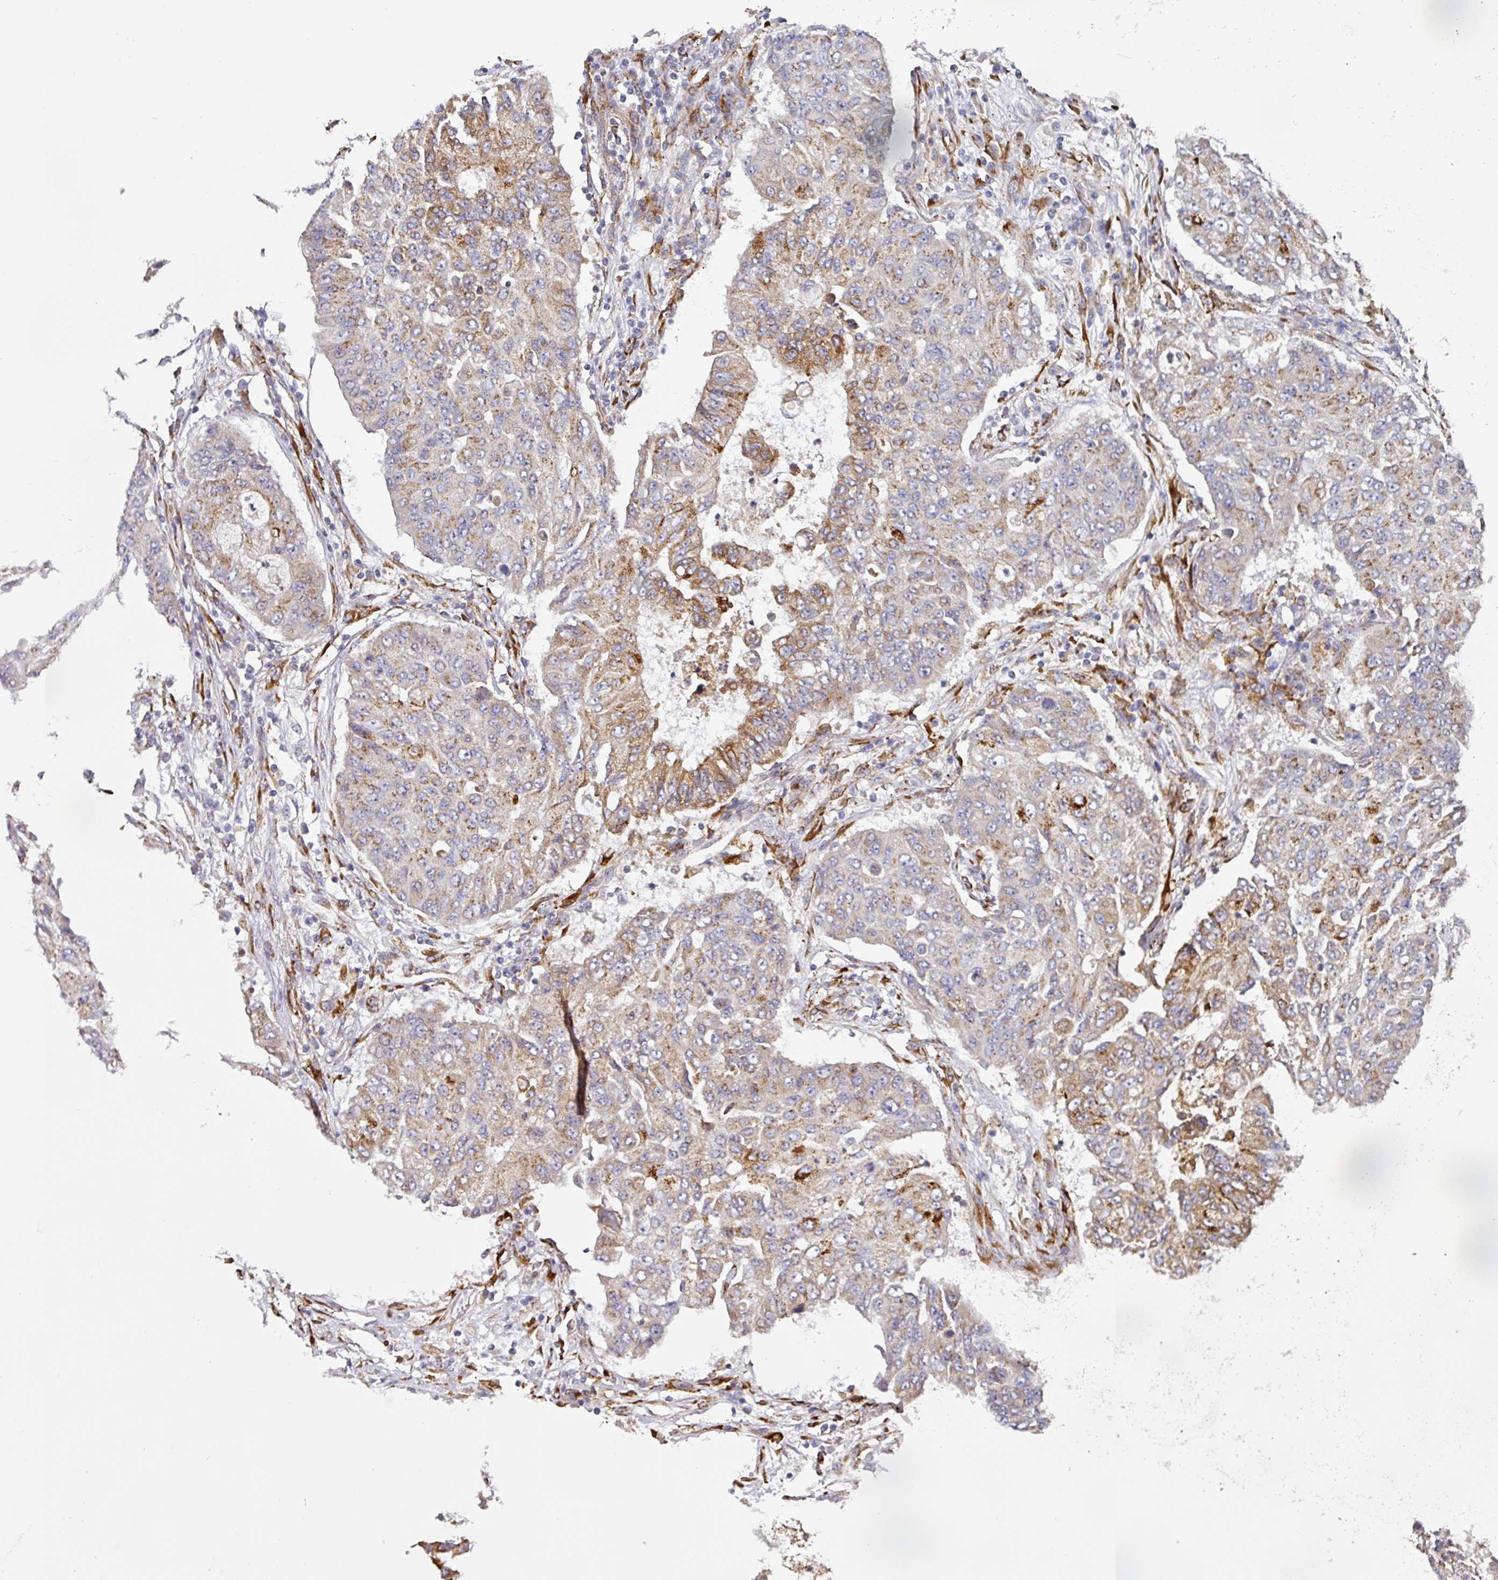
{"staining": {"intensity": "moderate", "quantity": "25%-75%", "location": "cytoplasmic/membranous"}, "tissue": "lung cancer", "cell_type": "Tumor cells", "image_type": "cancer", "snomed": [{"axis": "morphology", "description": "Squamous cell carcinoma, NOS"}, {"axis": "topography", "description": "Lung"}], "caption": "Lung cancer stained for a protein reveals moderate cytoplasmic/membranous positivity in tumor cells.", "gene": "ZNF268", "patient": {"sex": "male", "age": 74}}